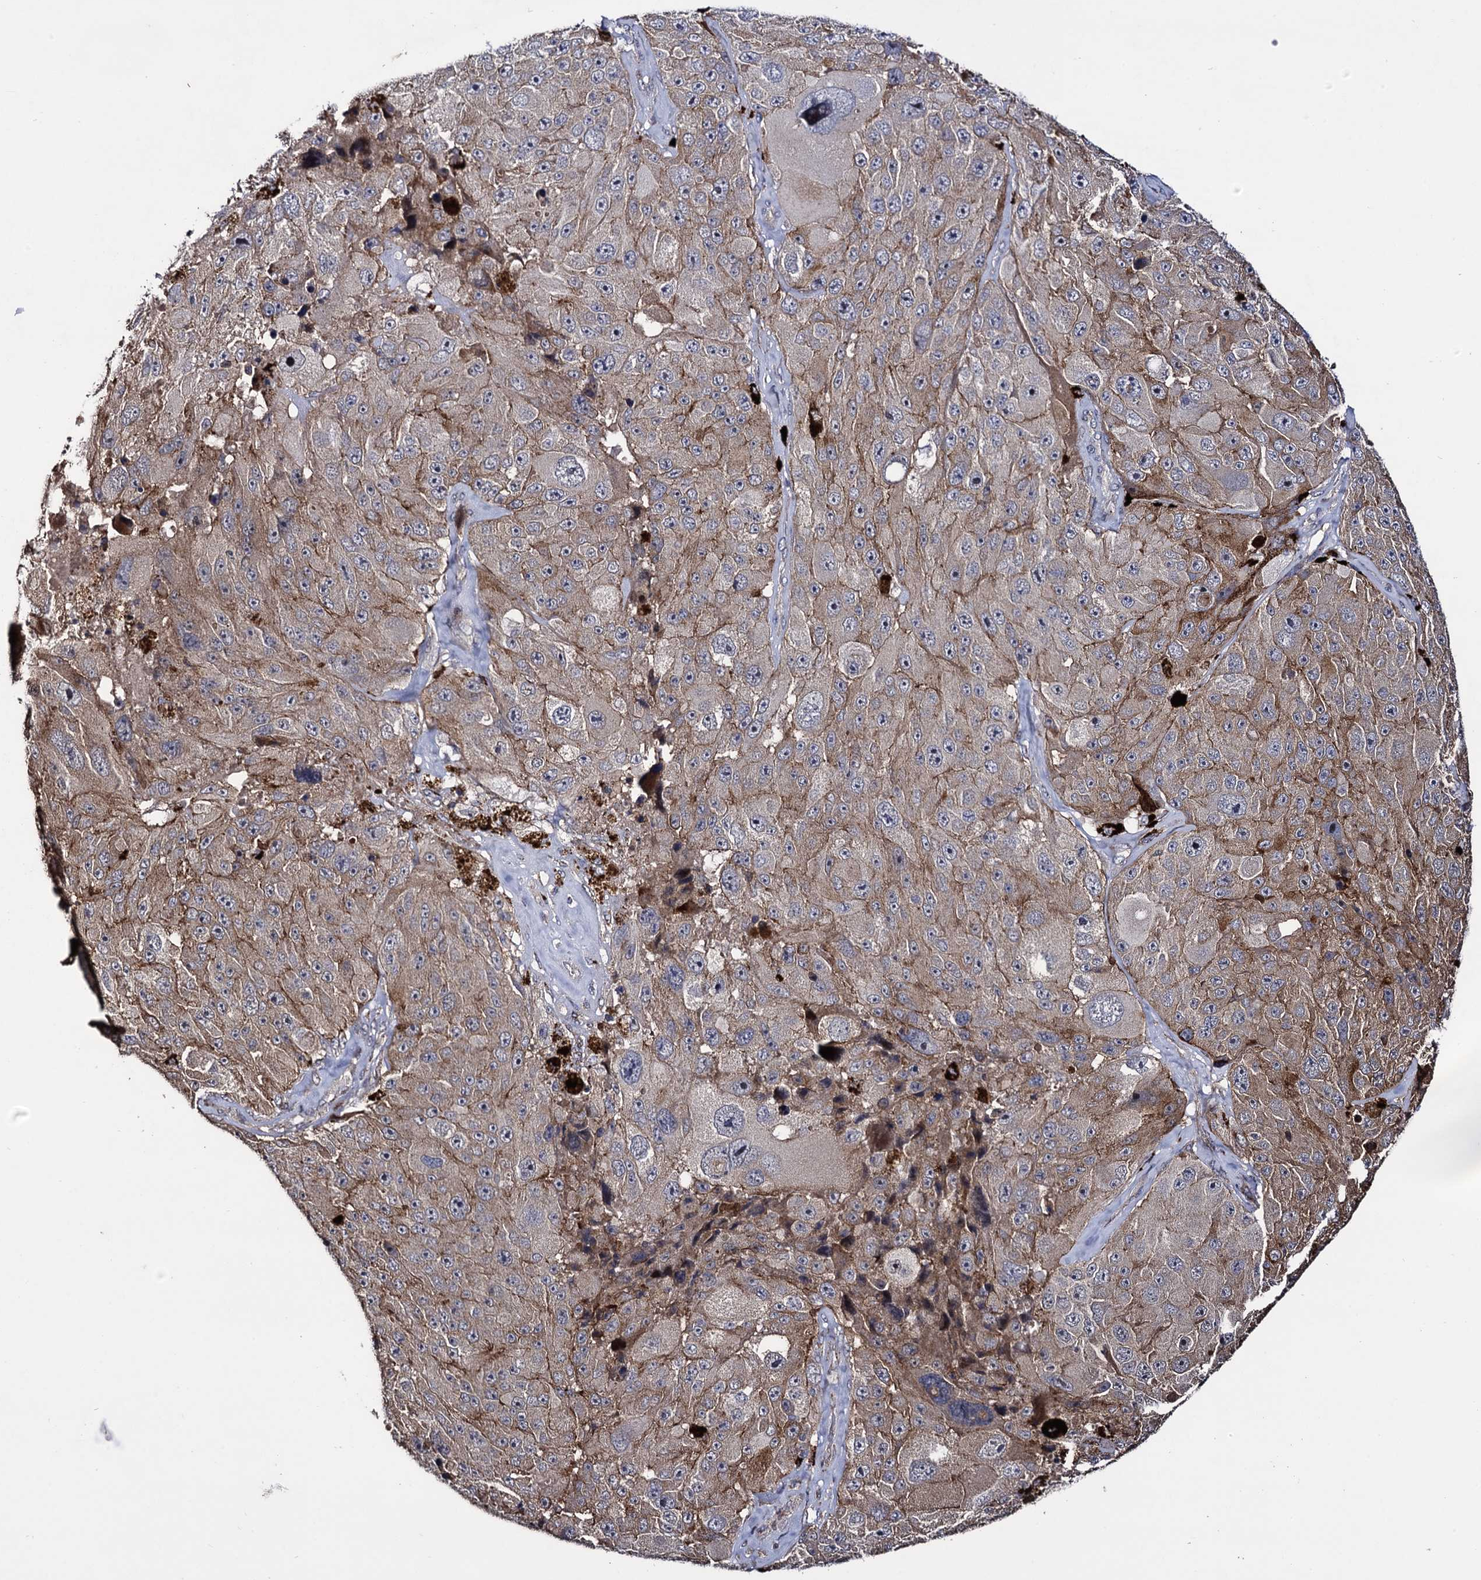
{"staining": {"intensity": "weak", "quantity": ">75%", "location": "cytoplasmic/membranous"}, "tissue": "melanoma", "cell_type": "Tumor cells", "image_type": "cancer", "snomed": [{"axis": "morphology", "description": "Malignant melanoma, Metastatic site"}, {"axis": "topography", "description": "Lymph node"}], "caption": "Immunohistochemistry photomicrograph of malignant melanoma (metastatic site) stained for a protein (brown), which demonstrates low levels of weak cytoplasmic/membranous staining in approximately >75% of tumor cells.", "gene": "MICAL2", "patient": {"sex": "male", "age": 62}}